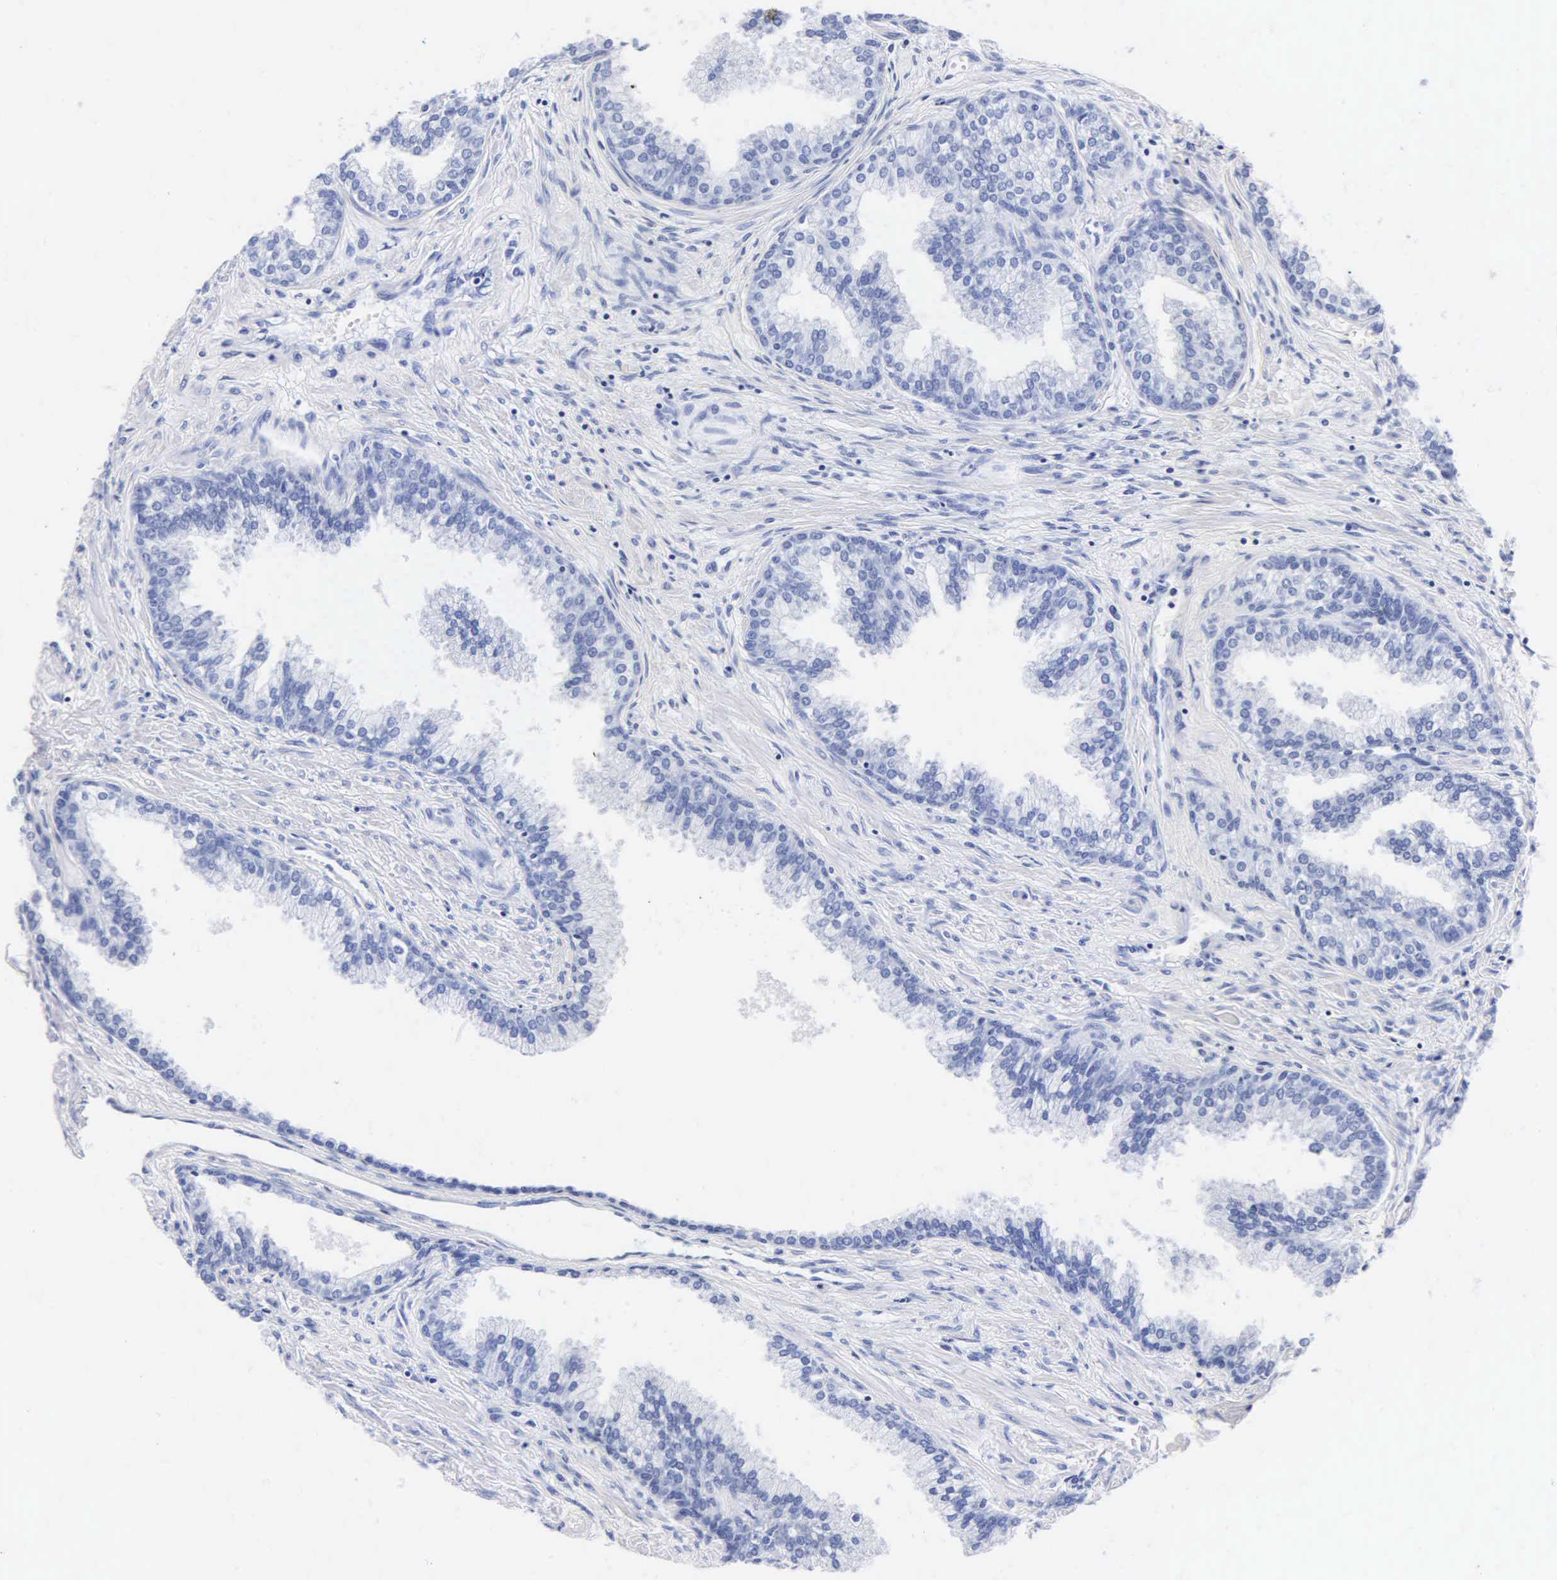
{"staining": {"intensity": "negative", "quantity": "none", "location": "none"}, "tissue": "prostate", "cell_type": "Glandular cells", "image_type": "normal", "snomed": [{"axis": "morphology", "description": "Normal tissue, NOS"}, {"axis": "topography", "description": "Prostate"}], "caption": "This is an immunohistochemistry (IHC) image of unremarkable human prostate. There is no expression in glandular cells.", "gene": "MB", "patient": {"sex": "male", "age": 68}}